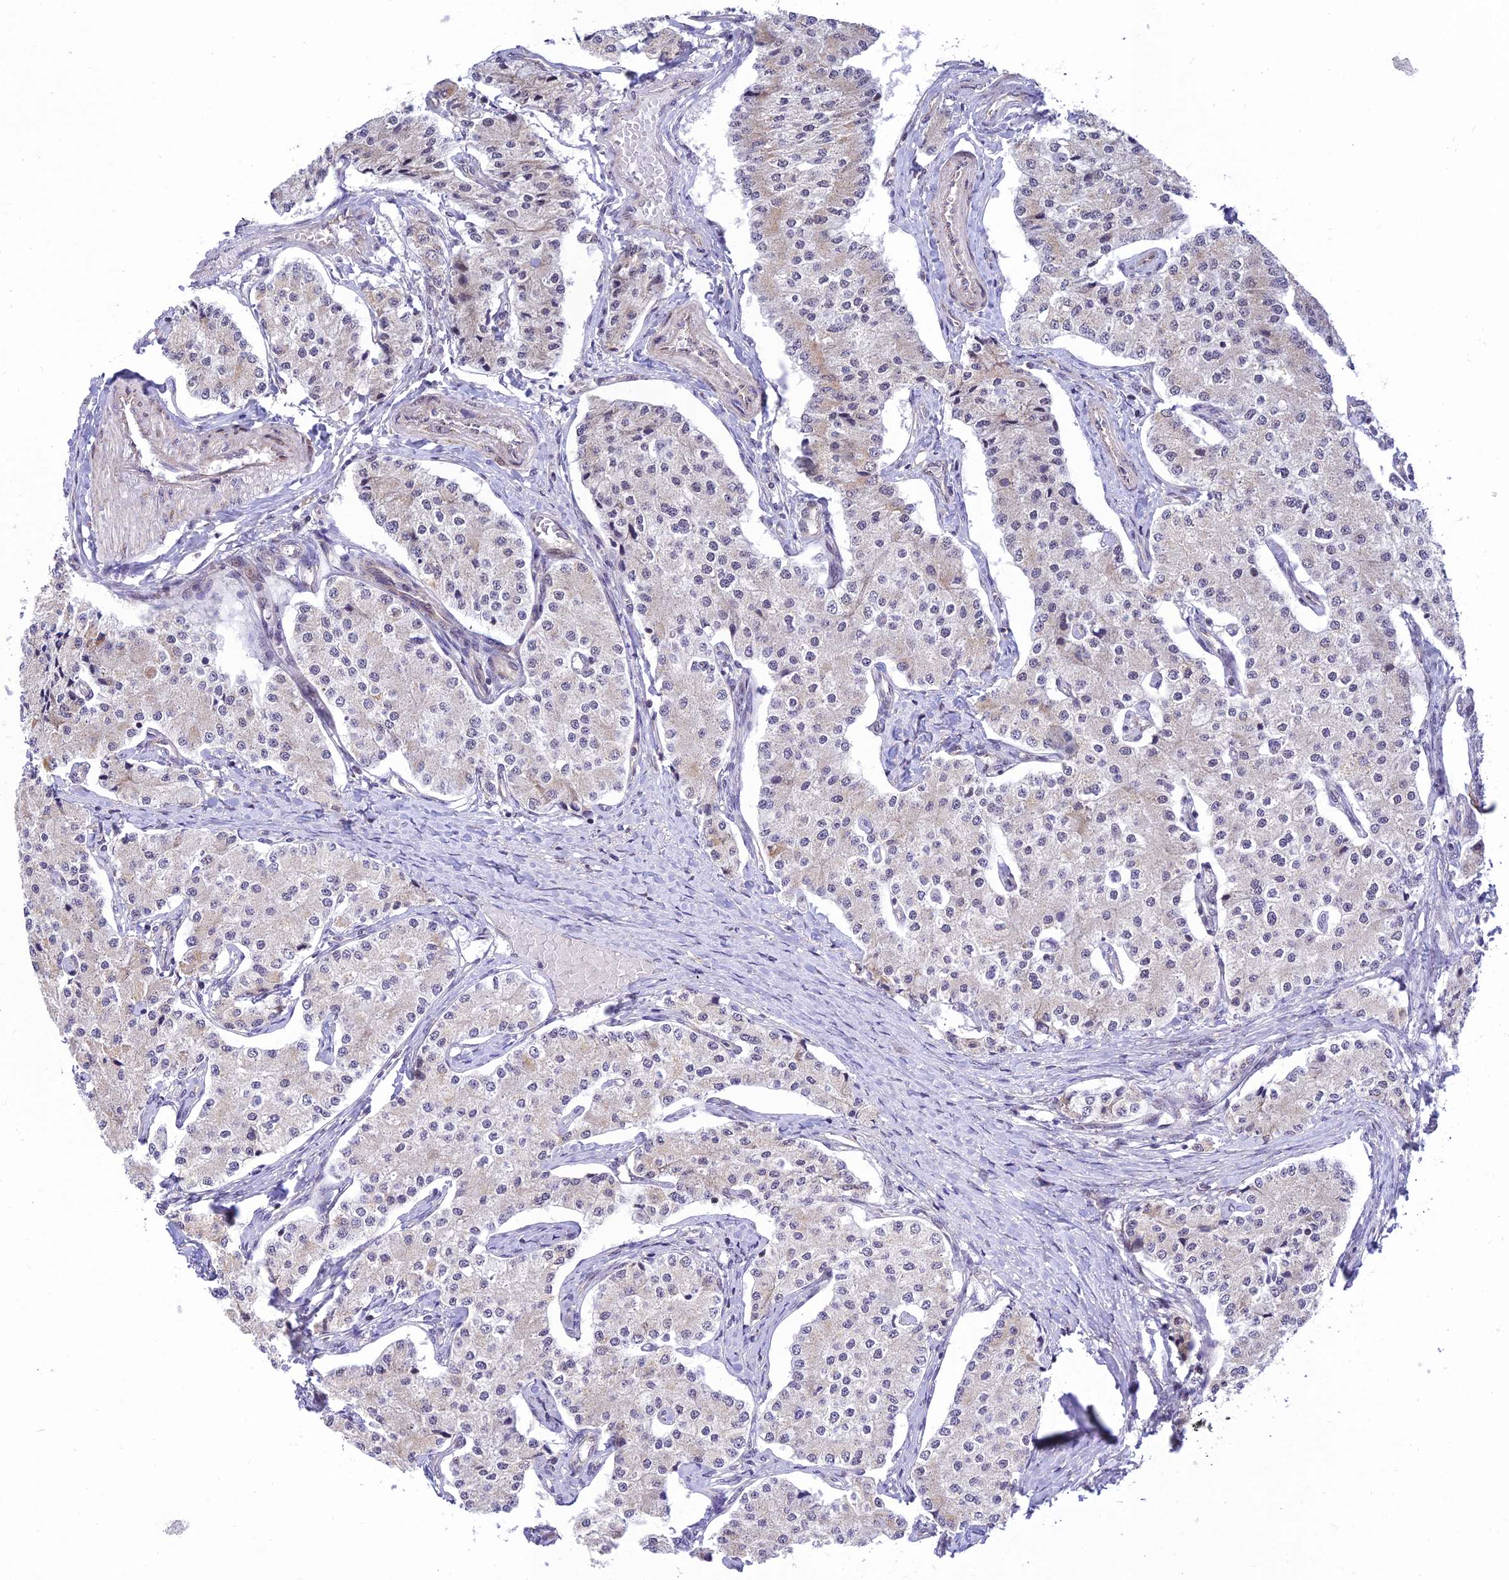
{"staining": {"intensity": "negative", "quantity": "none", "location": "none"}, "tissue": "carcinoid", "cell_type": "Tumor cells", "image_type": "cancer", "snomed": [{"axis": "morphology", "description": "Carcinoid, malignant, NOS"}, {"axis": "topography", "description": "Colon"}], "caption": "Human malignant carcinoid stained for a protein using immunohistochemistry (IHC) demonstrates no expression in tumor cells.", "gene": "MICOS13", "patient": {"sex": "female", "age": 52}}